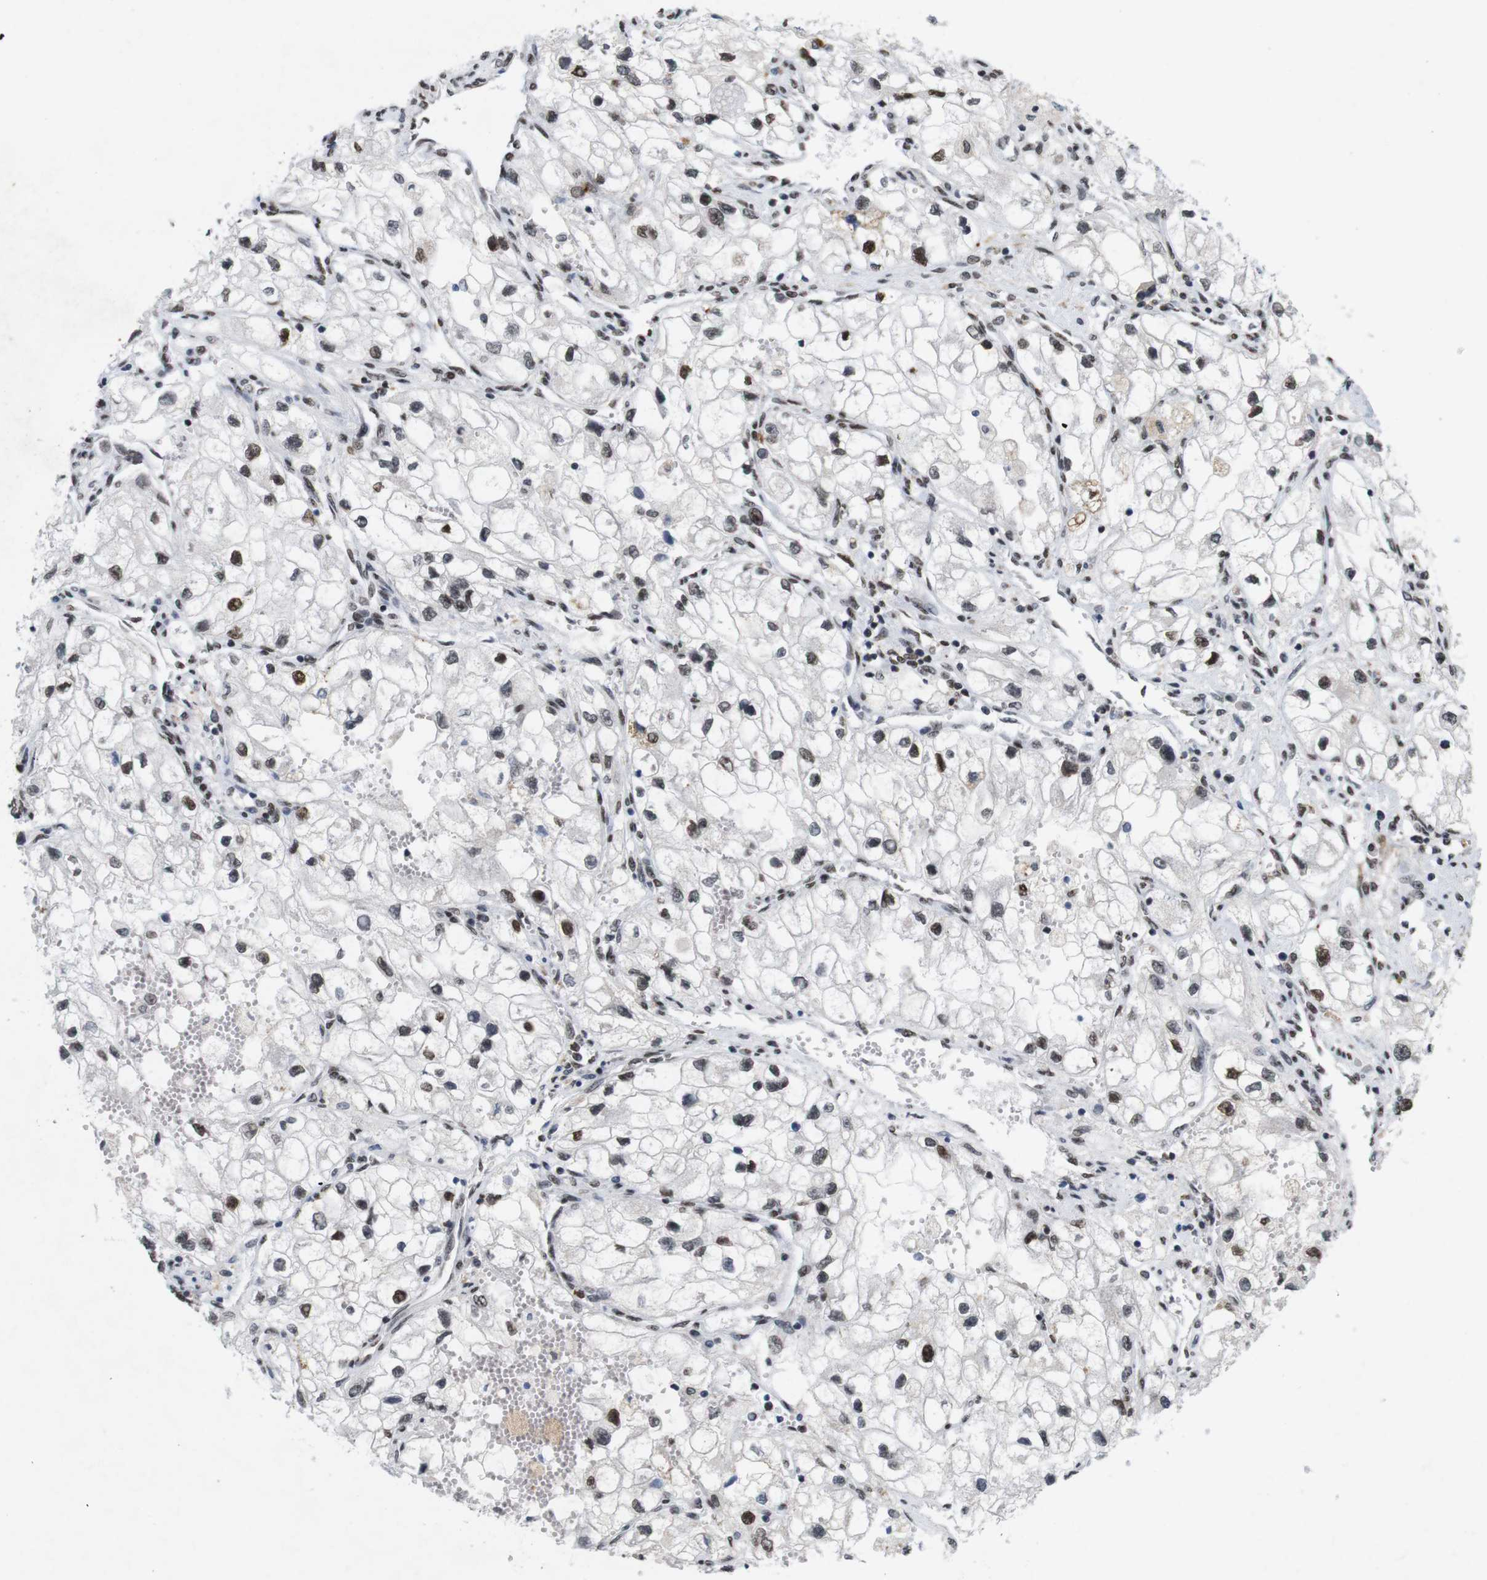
{"staining": {"intensity": "moderate", "quantity": "25%-75%", "location": "nuclear"}, "tissue": "renal cancer", "cell_type": "Tumor cells", "image_type": "cancer", "snomed": [{"axis": "morphology", "description": "Adenocarcinoma, NOS"}, {"axis": "topography", "description": "Kidney"}], "caption": "Tumor cells display medium levels of moderate nuclear expression in approximately 25%-75% of cells in renal adenocarcinoma. (DAB IHC, brown staining for protein, blue staining for nuclei).", "gene": "MAGEH1", "patient": {"sex": "female", "age": 70}}